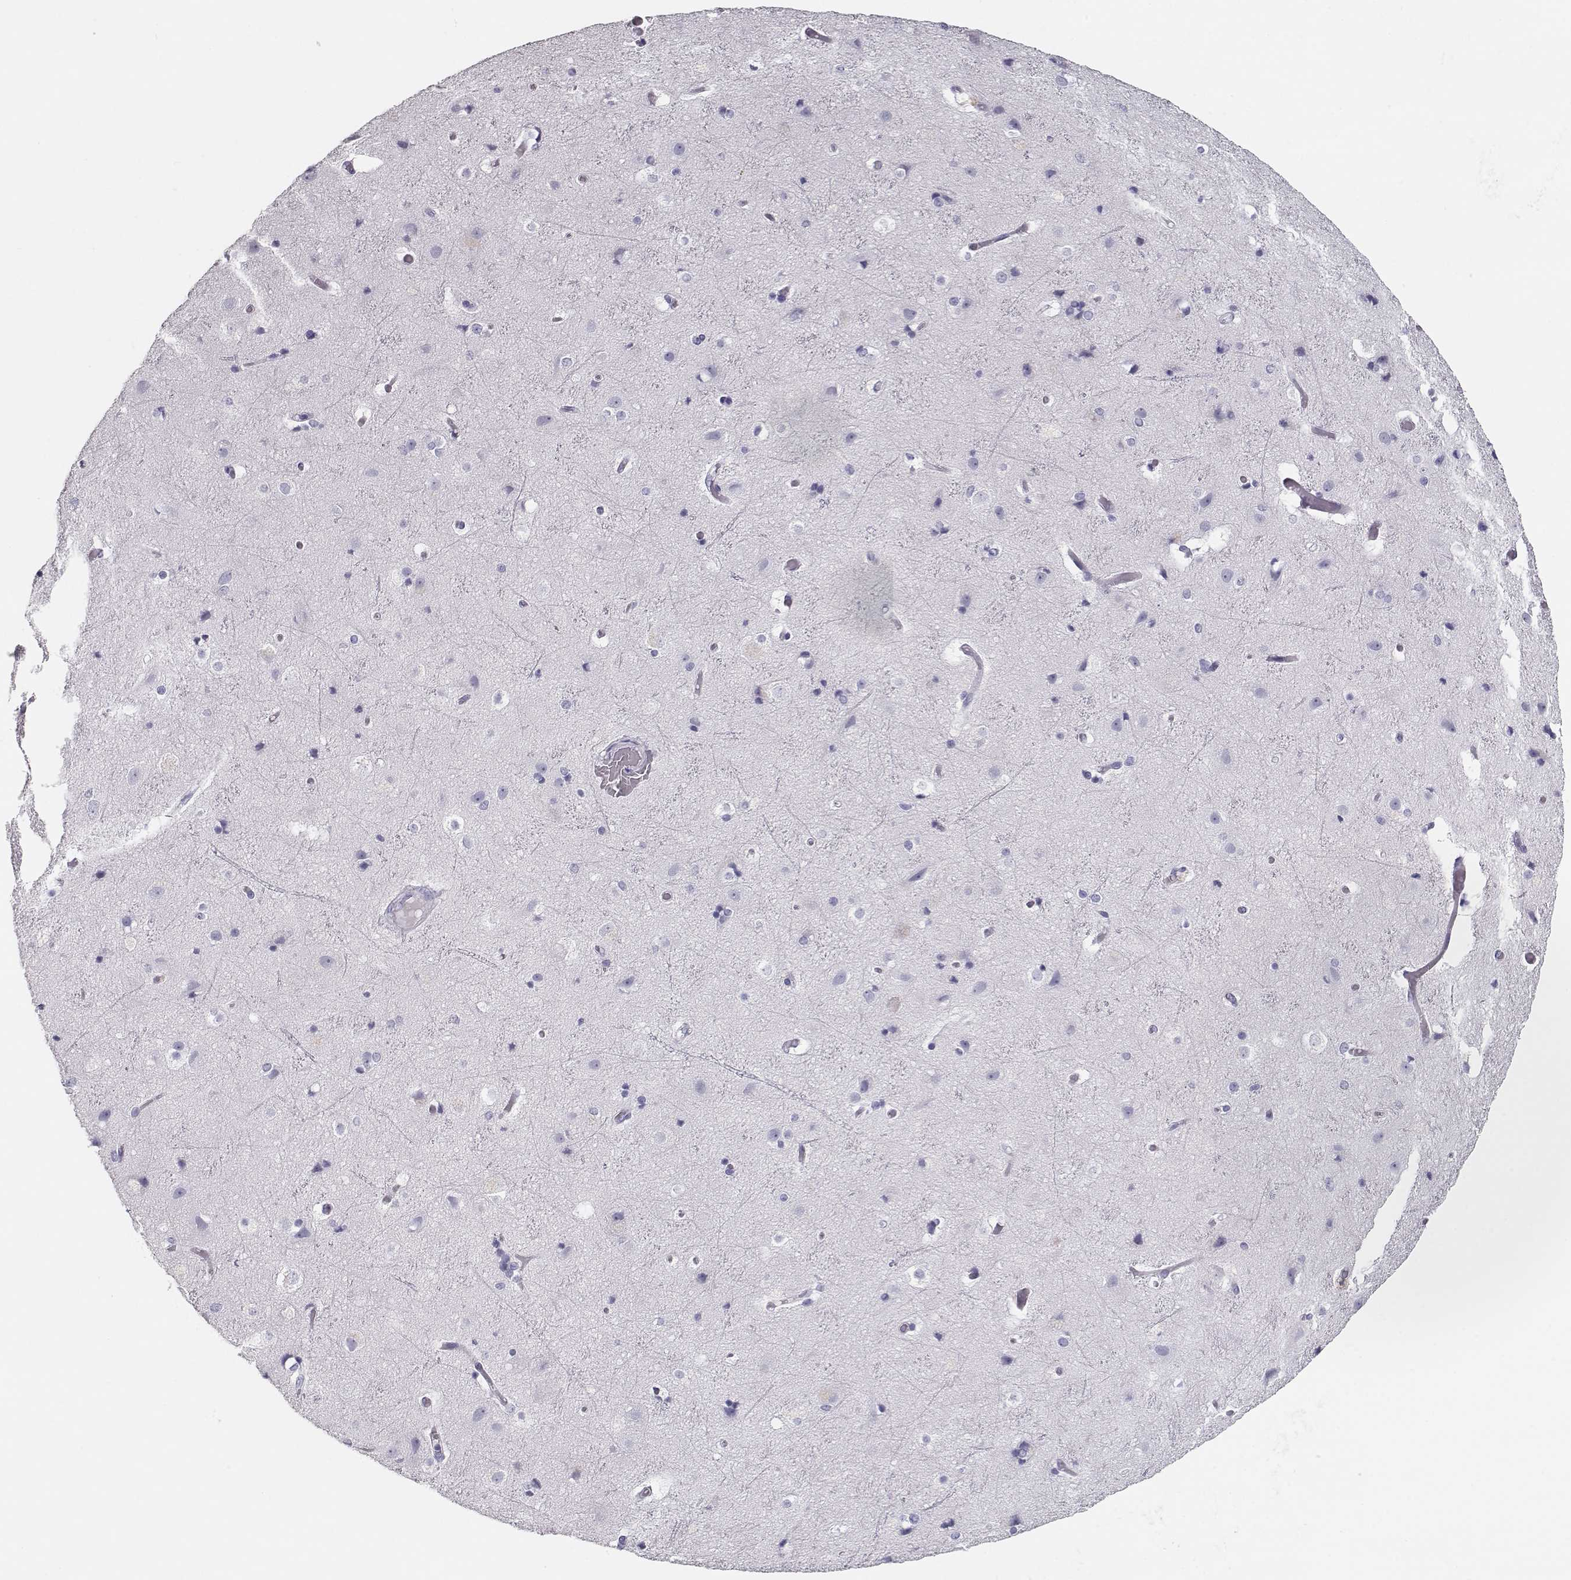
{"staining": {"intensity": "negative", "quantity": "none", "location": "none"}, "tissue": "cerebral cortex", "cell_type": "Endothelial cells", "image_type": "normal", "snomed": [{"axis": "morphology", "description": "Normal tissue, NOS"}, {"axis": "topography", "description": "Cerebral cortex"}], "caption": "Endothelial cells are negative for protein expression in benign human cerebral cortex. (Brightfield microscopy of DAB immunohistochemistry (IHC) at high magnification).", "gene": "MAGEC1", "patient": {"sex": "female", "age": 52}}